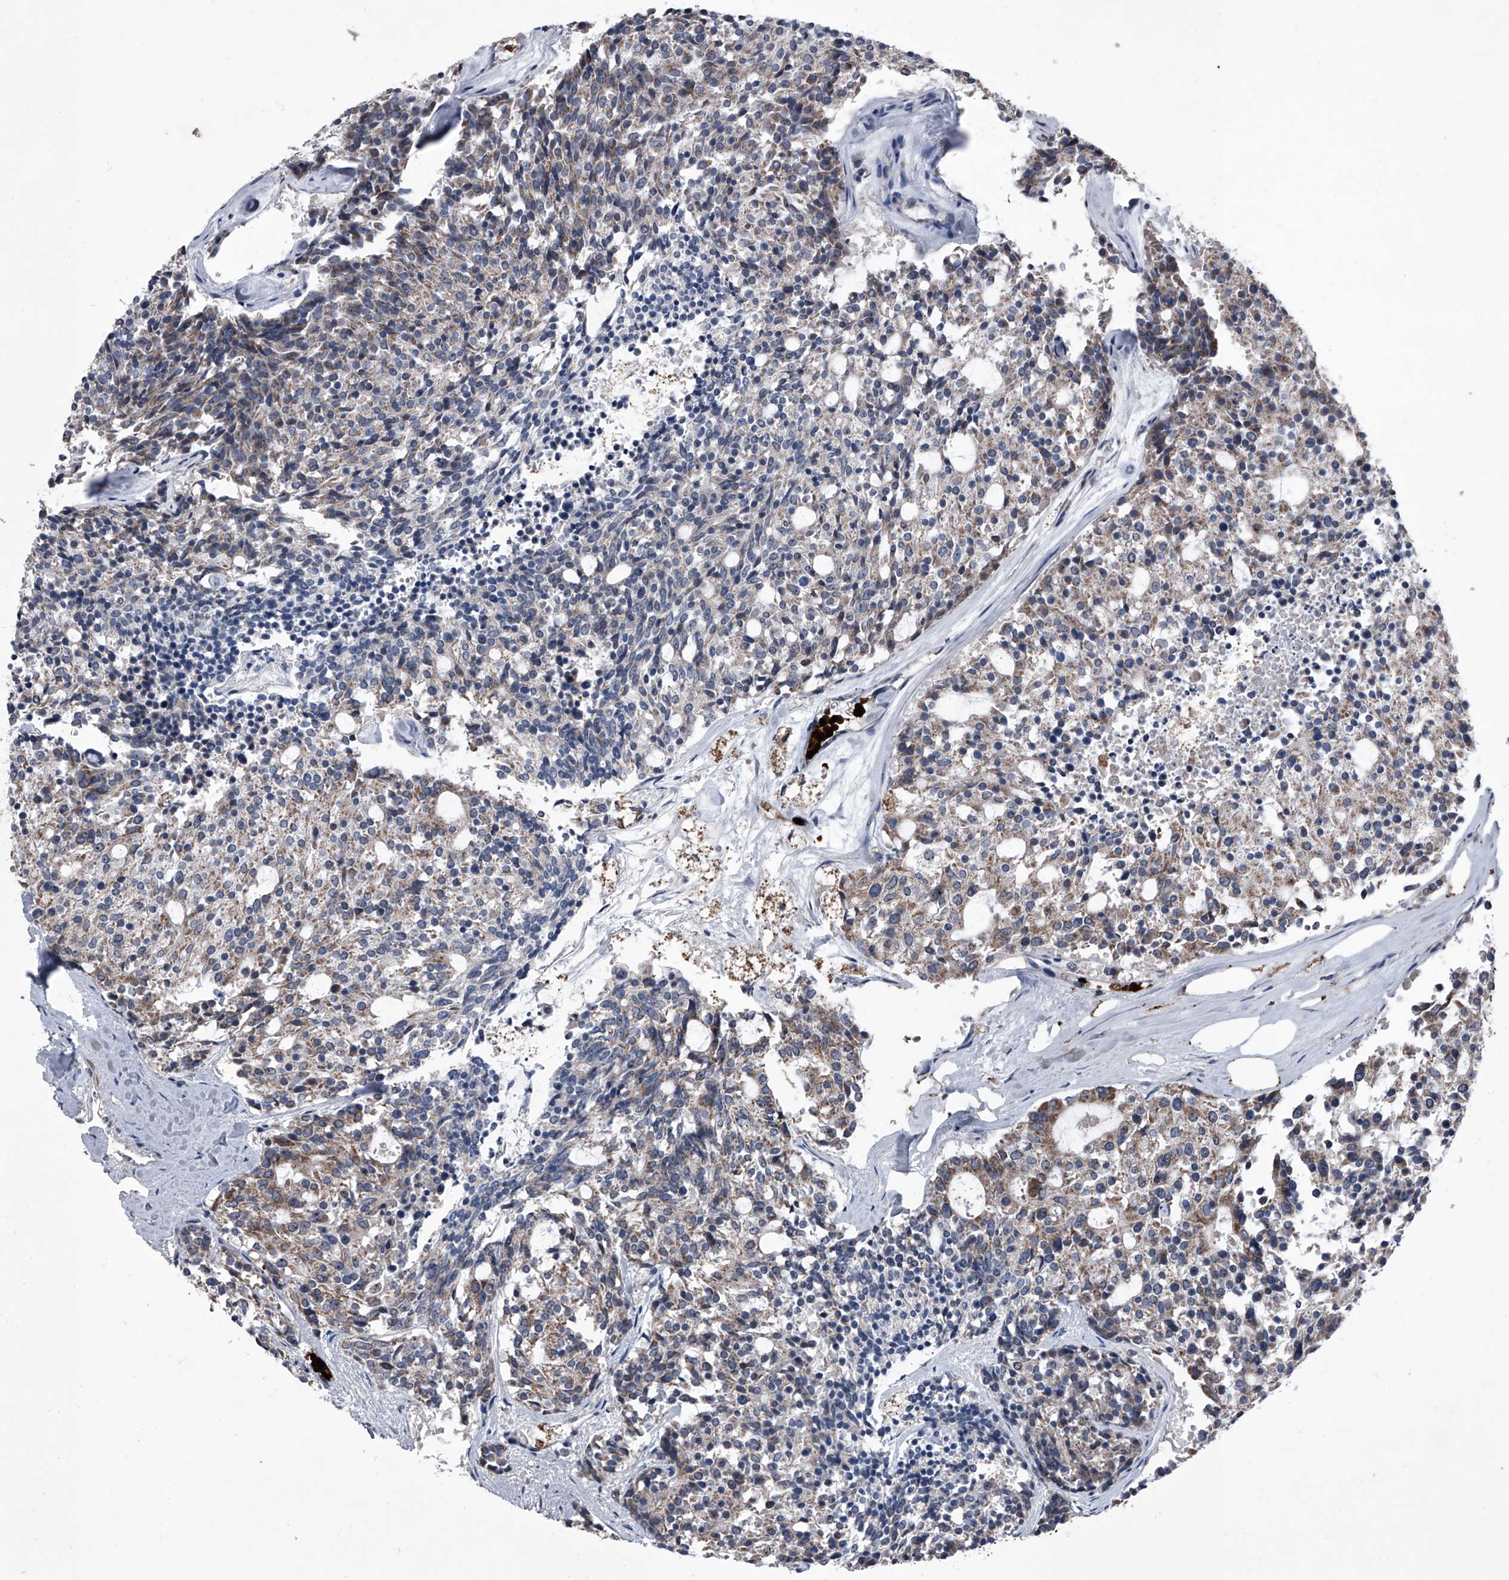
{"staining": {"intensity": "weak", "quantity": "25%-75%", "location": "cytoplasmic/membranous"}, "tissue": "carcinoid", "cell_type": "Tumor cells", "image_type": "cancer", "snomed": [{"axis": "morphology", "description": "Carcinoid, malignant, NOS"}, {"axis": "topography", "description": "Pancreas"}], "caption": "DAB immunohistochemical staining of human carcinoid (malignant) reveals weak cytoplasmic/membranous protein staining in approximately 25%-75% of tumor cells.", "gene": "CEP85L", "patient": {"sex": "female", "age": 54}}